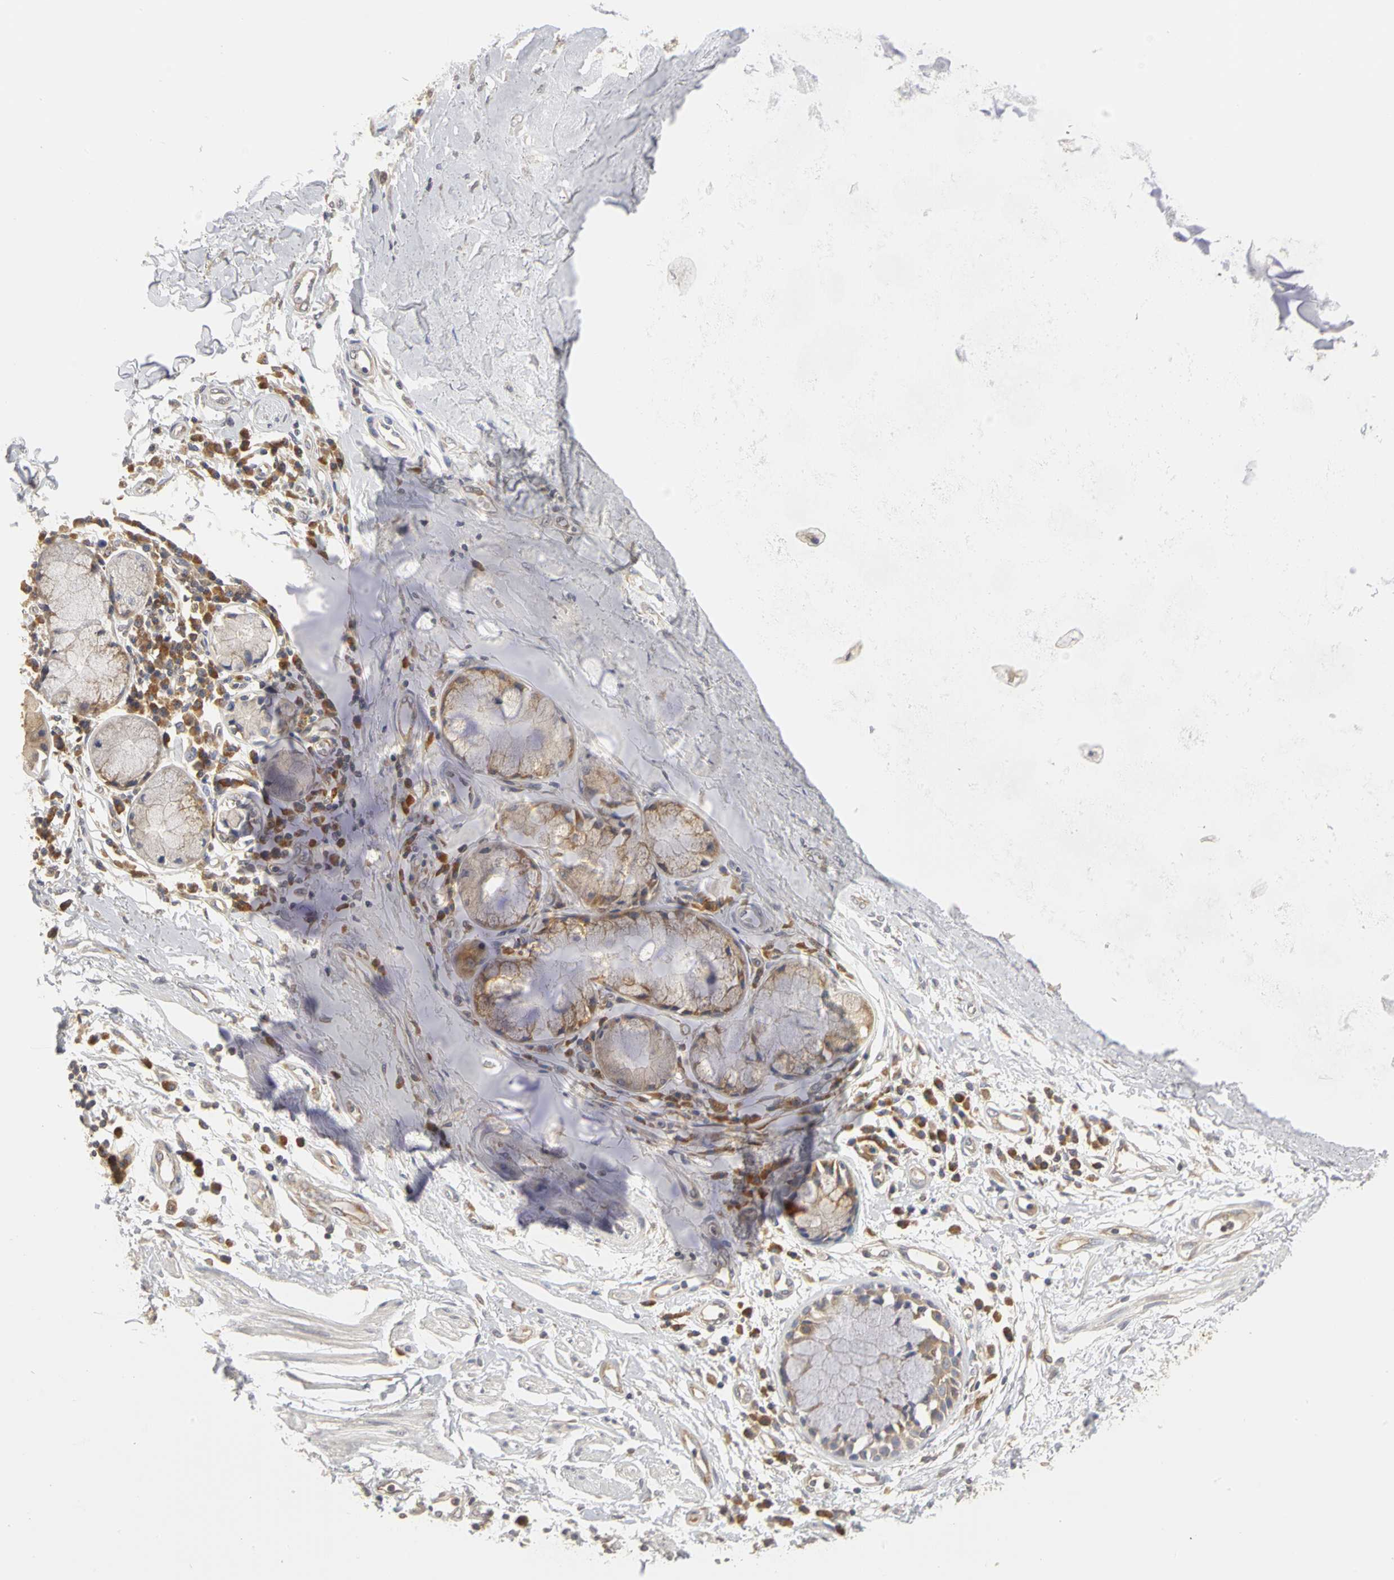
{"staining": {"intensity": "negative", "quantity": "none", "location": "none"}, "tissue": "adipose tissue", "cell_type": "Adipocytes", "image_type": "normal", "snomed": [{"axis": "morphology", "description": "Normal tissue, NOS"}, {"axis": "morphology", "description": "Adenocarcinoma, NOS"}, {"axis": "topography", "description": "Cartilage tissue"}, {"axis": "topography", "description": "Bronchus"}, {"axis": "topography", "description": "Lung"}], "caption": "This is a image of immunohistochemistry (IHC) staining of benign adipose tissue, which shows no positivity in adipocytes. The staining is performed using DAB (3,3'-diaminobenzidine) brown chromogen with nuclei counter-stained in using hematoxylin.", "gene": "IRAK1", "patient": {"sex": "female", "age": 67}}